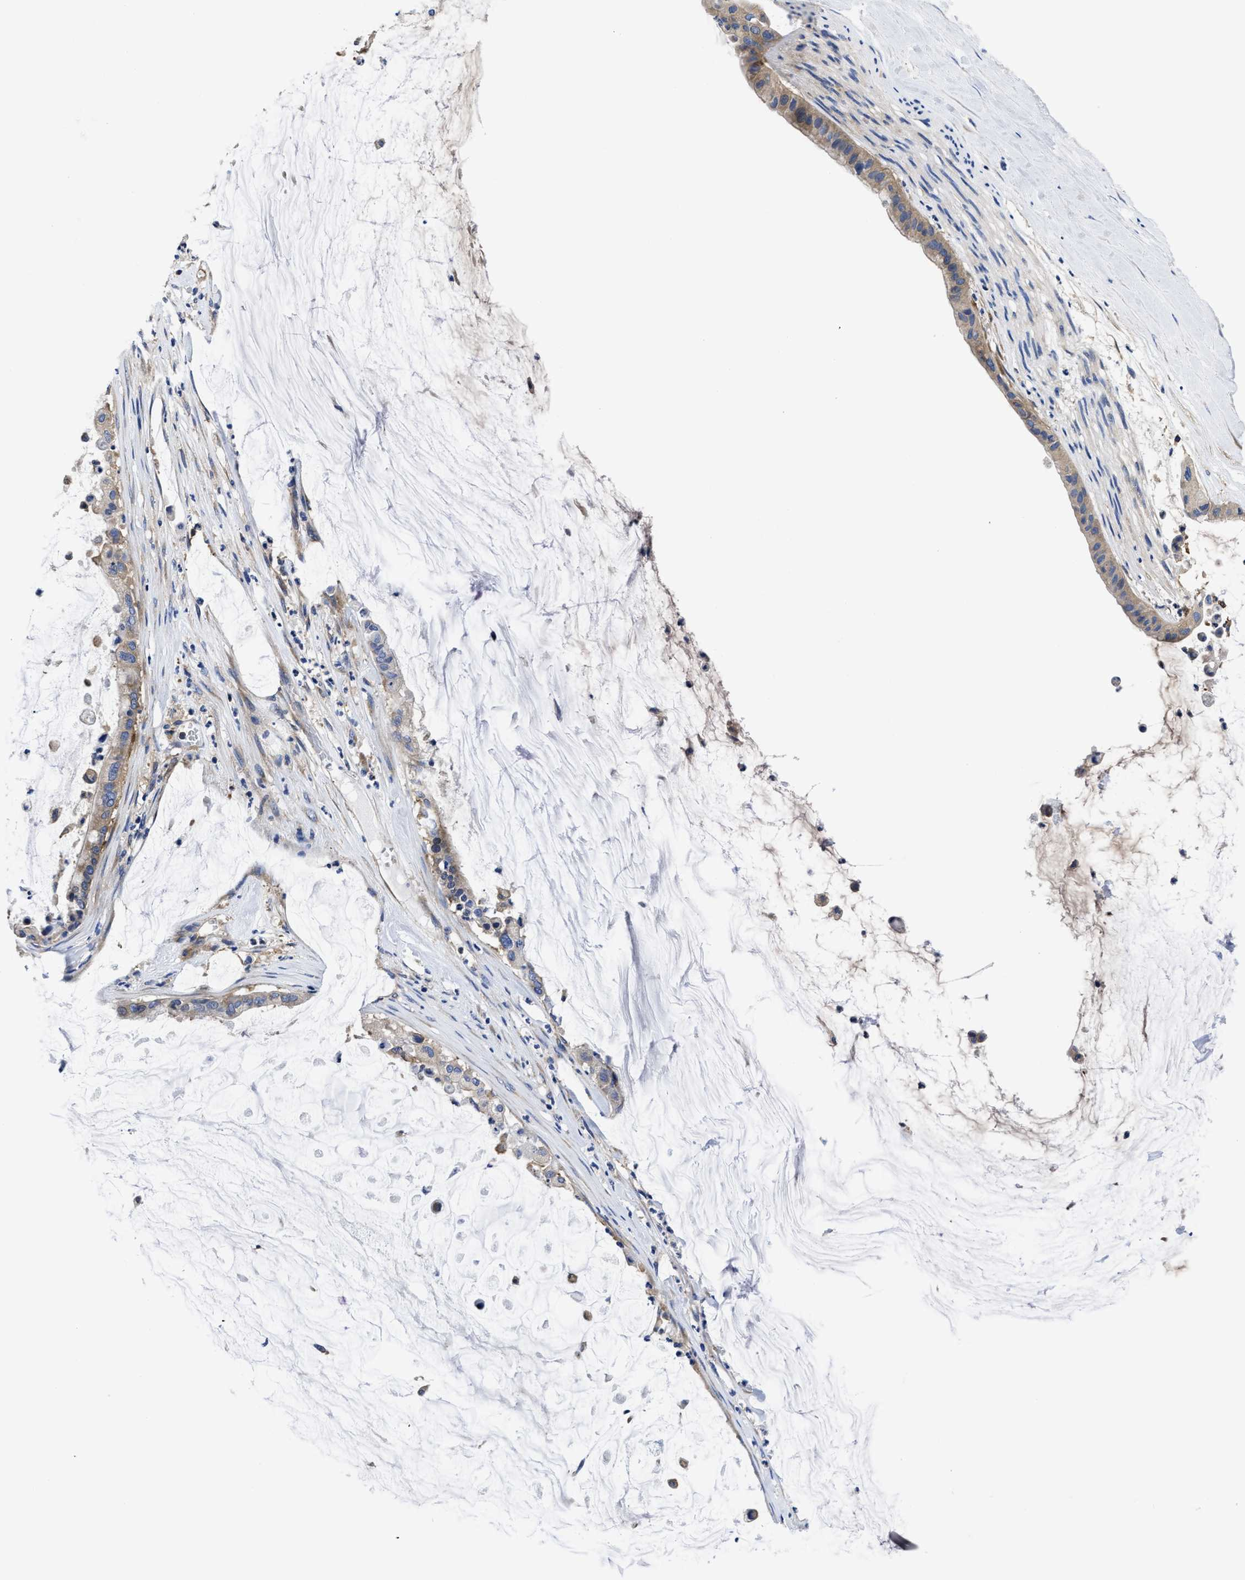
{"staining": {"intensity": "weak", "quantity": ">75%", "location": "cytoplasmic/membranous"}, "tissue": "pancreatic cancer", "cell_type": "Tumor cells", "image_type": "cancer", "snomed": [{"axis": "morphology", "description": "Adenocarcinoma, NOS"}, {"axis": "topography", "description": "Pancreas"}], "caption": "Adenocarcinoma (pancreatic) stained with DAB (3,3'-diaminobenzidine) immunohistochemistry displays low levels of weak cytoplasmic/membranous positivity in about >75% of tumor cells.", "gene": "YARS1", "patient": {"sex": "male", "age": 41}}